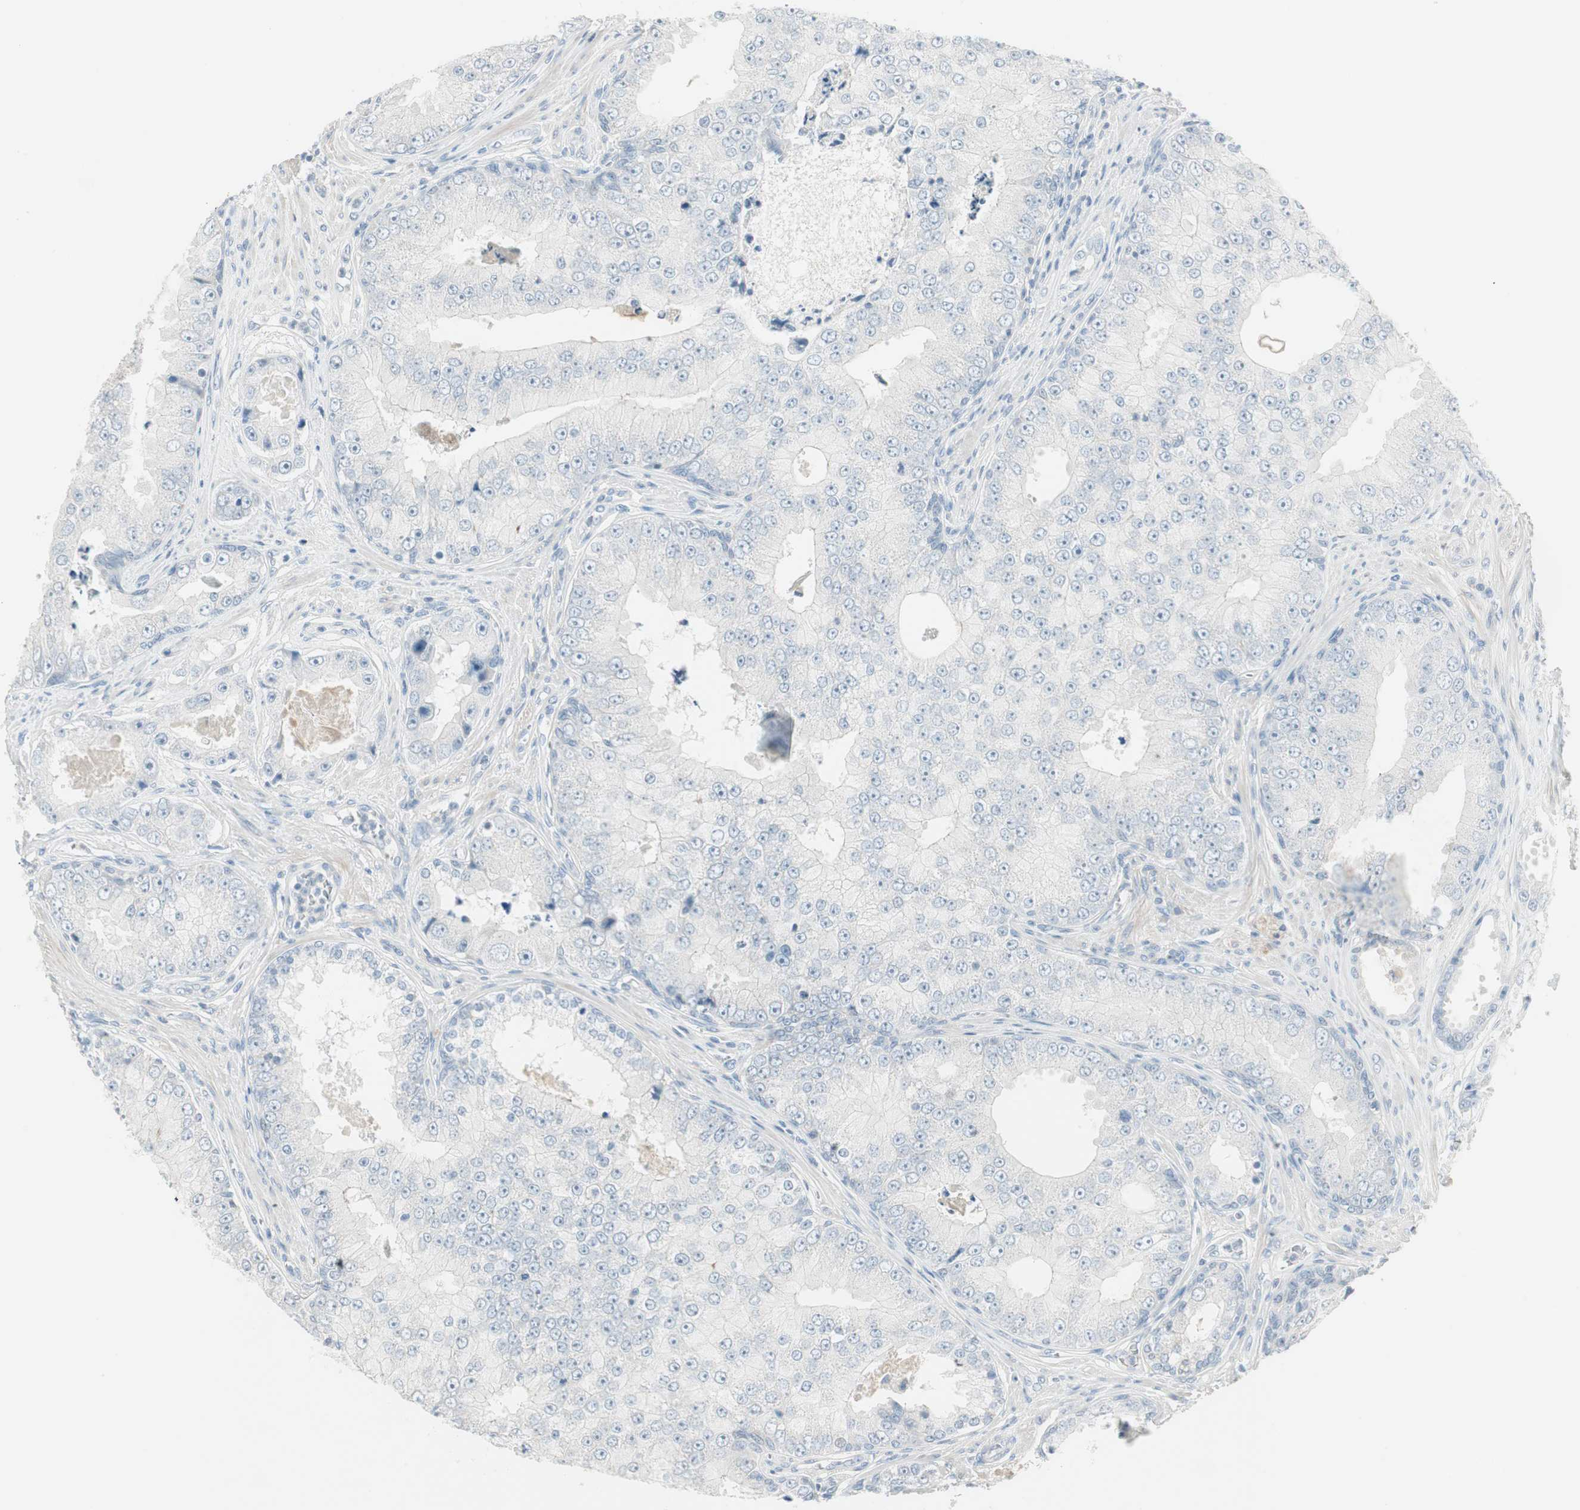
{"staining": {"intensity": "negative", "quantity": "none", "location": "none"}, "tissue": "prostate cancer", "cell_type": "Tumor cells", "image_type": "cancer", "snomed": [{"axis": "morphology", "description": "Adenocarcinoma, High grade"}, {"axis": "topography", "description": "Prostate"}], "caption": "High power microscopy image of an immunohistochemistry histopathology image of prostate cancer (adenocarcinoma (high-grade)), revealing no significant staining in tumor cells. (DAB (3,3'-diaminobenzidine) IHC, high magnification).", "gene": "ITLN2", "patient": {"sex": "male", "age": 73}}